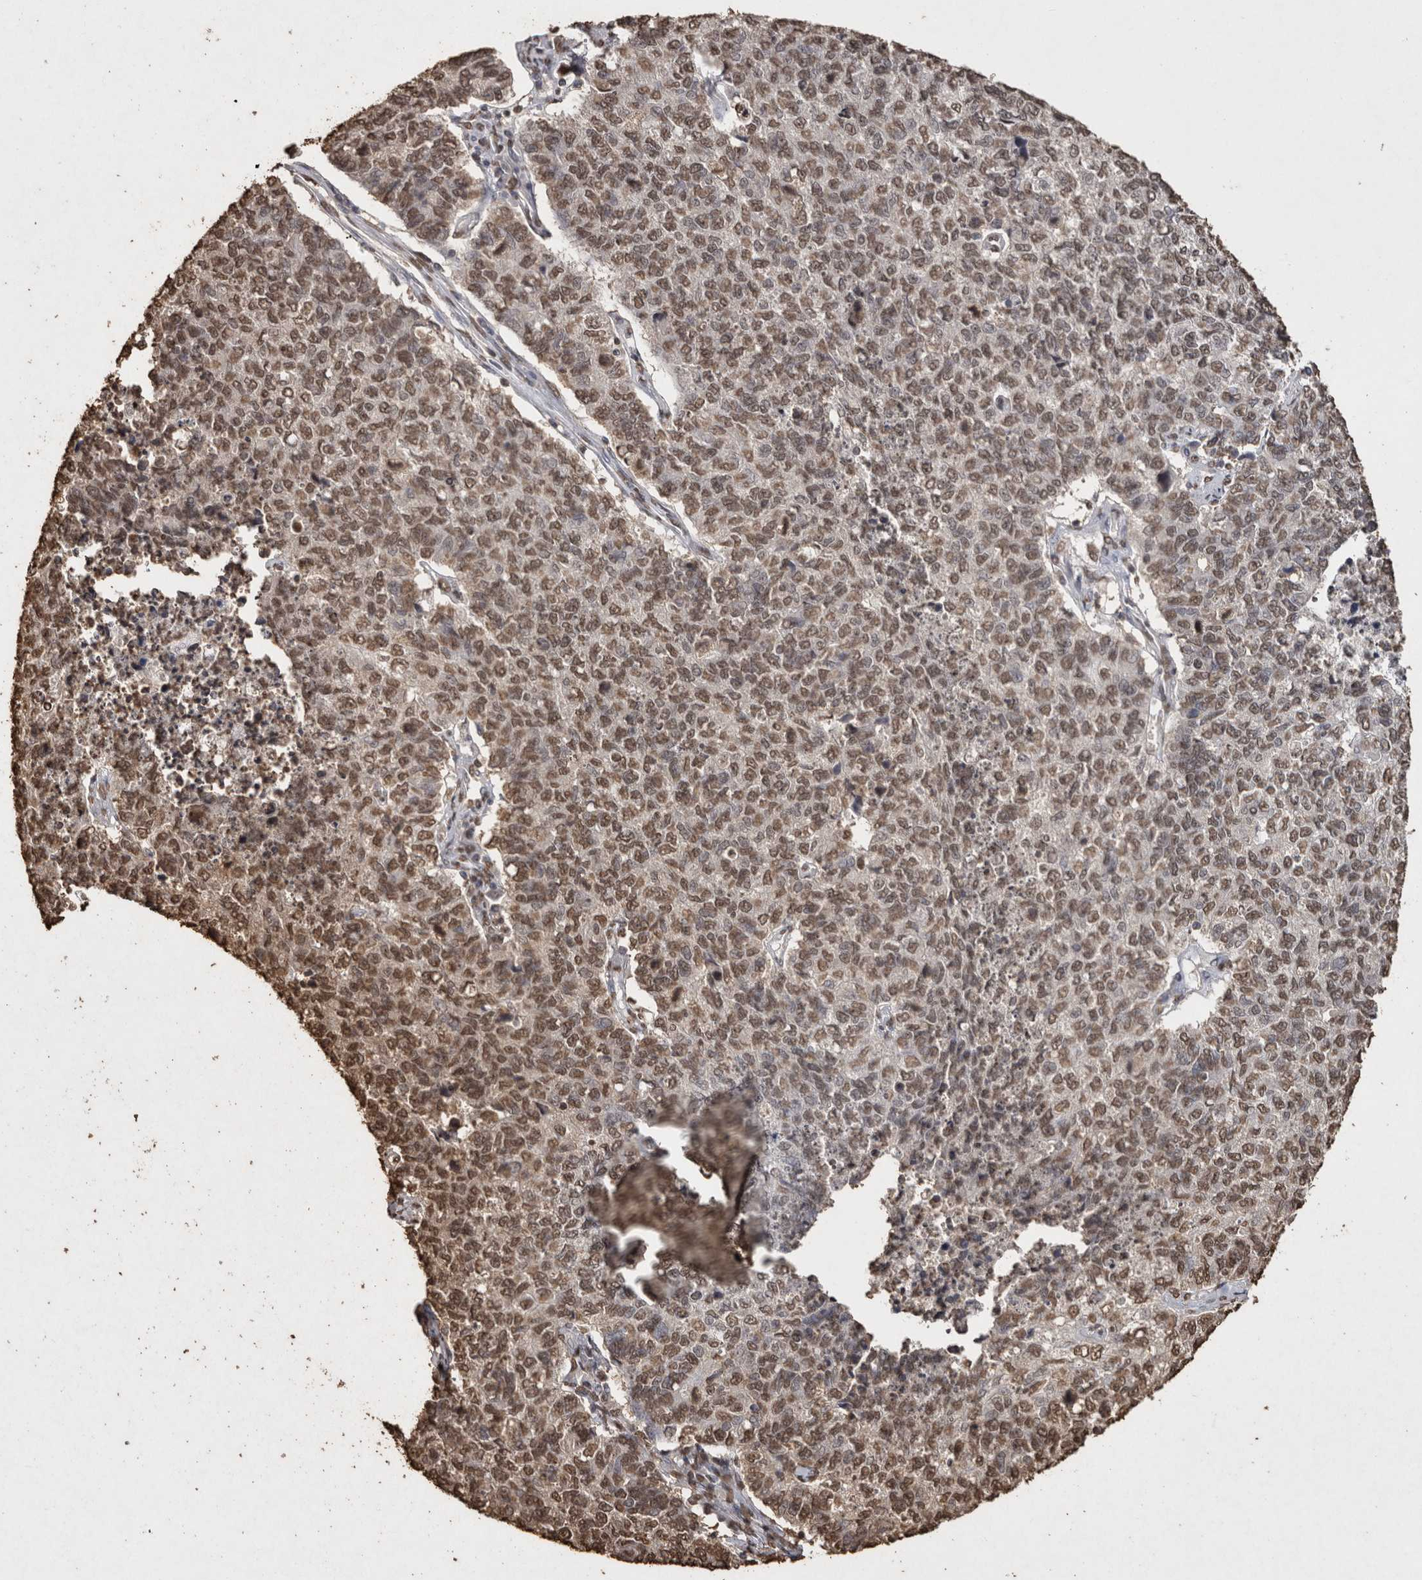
{"staining": {"intensity": "moderate", "quantity": ">75%", "location": "nuclear"}, "tissue": "cervical cancer", "cell_type": "Tumor cells", "image_type": "cancer", "snomed": [{"axis": "morphology", "description": "Squamous cell carcinoma, NOS"}, {"axis": "topography", "description": "Cervix"}], "caption": "Moderate nuclear protein positivity is identified in approximately >75% of tumor cells in cervical squamous cell carcinoma.", "gene": "FSTL3", "patient": {"sex": "female", "age": 63}}